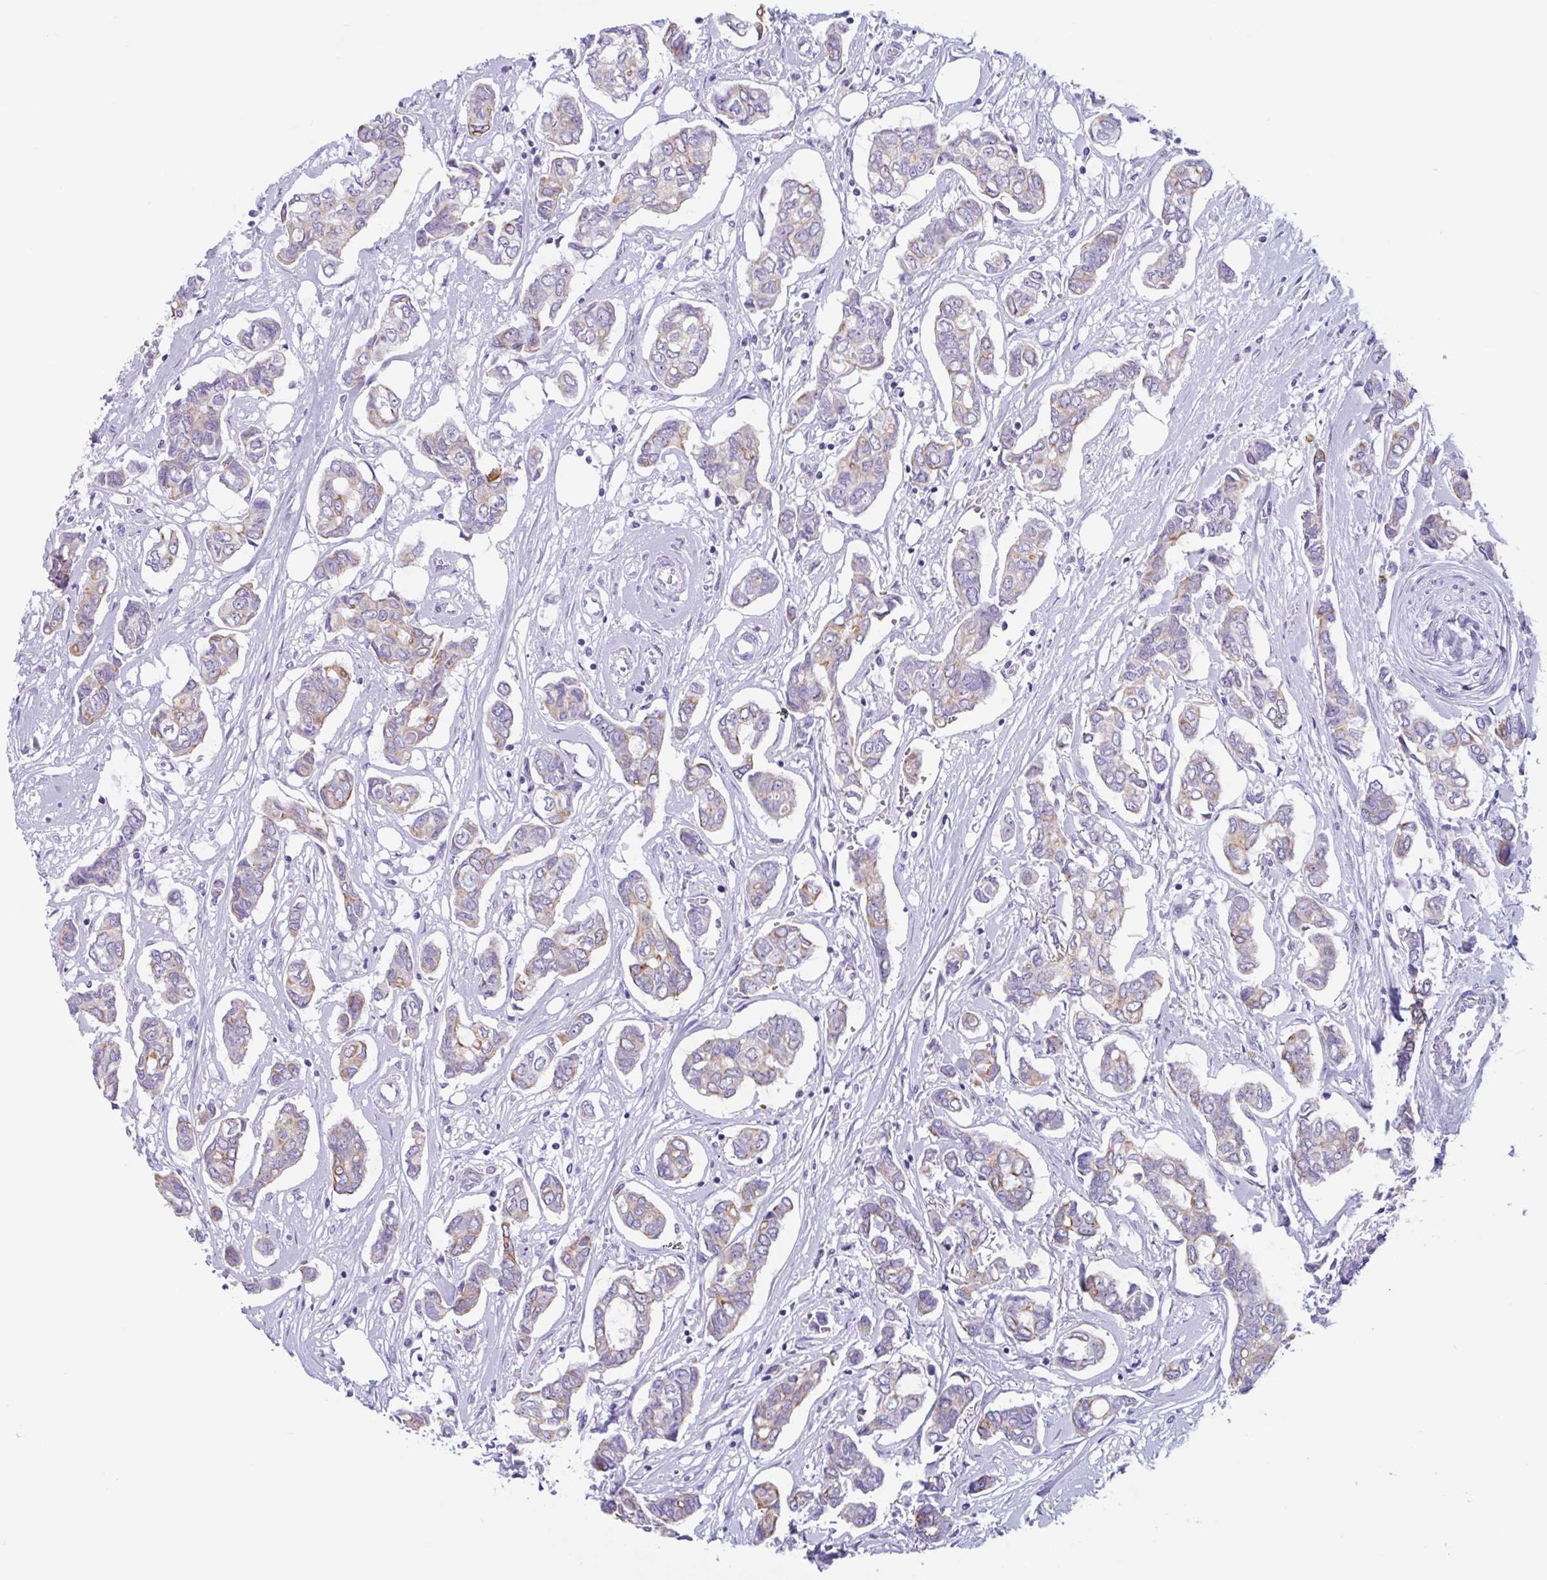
{"staining": {"intensity": "weak", "quantity": "25%-75%", "location": "cytoplasmic/membranous"}, "tissue": "breast cancer", "cell_type": "Tumor cells", "image_type": "cancer", "snomed": [{"axis": "morphology", "description": "Duct carcinoma"}, {"axis": "topography", "description": "Breast"}], "caption": "Immunohistochemistry (IHC) (DAB) staining of breast cancer shows weak cytoplasmic/membranous protein positivity in about 25%-75% of tumor cells. (IHC, brightfield microscopy, high magnification).", "gene": "DTWD2", "patient": {"sex": "female", "age": 73}}